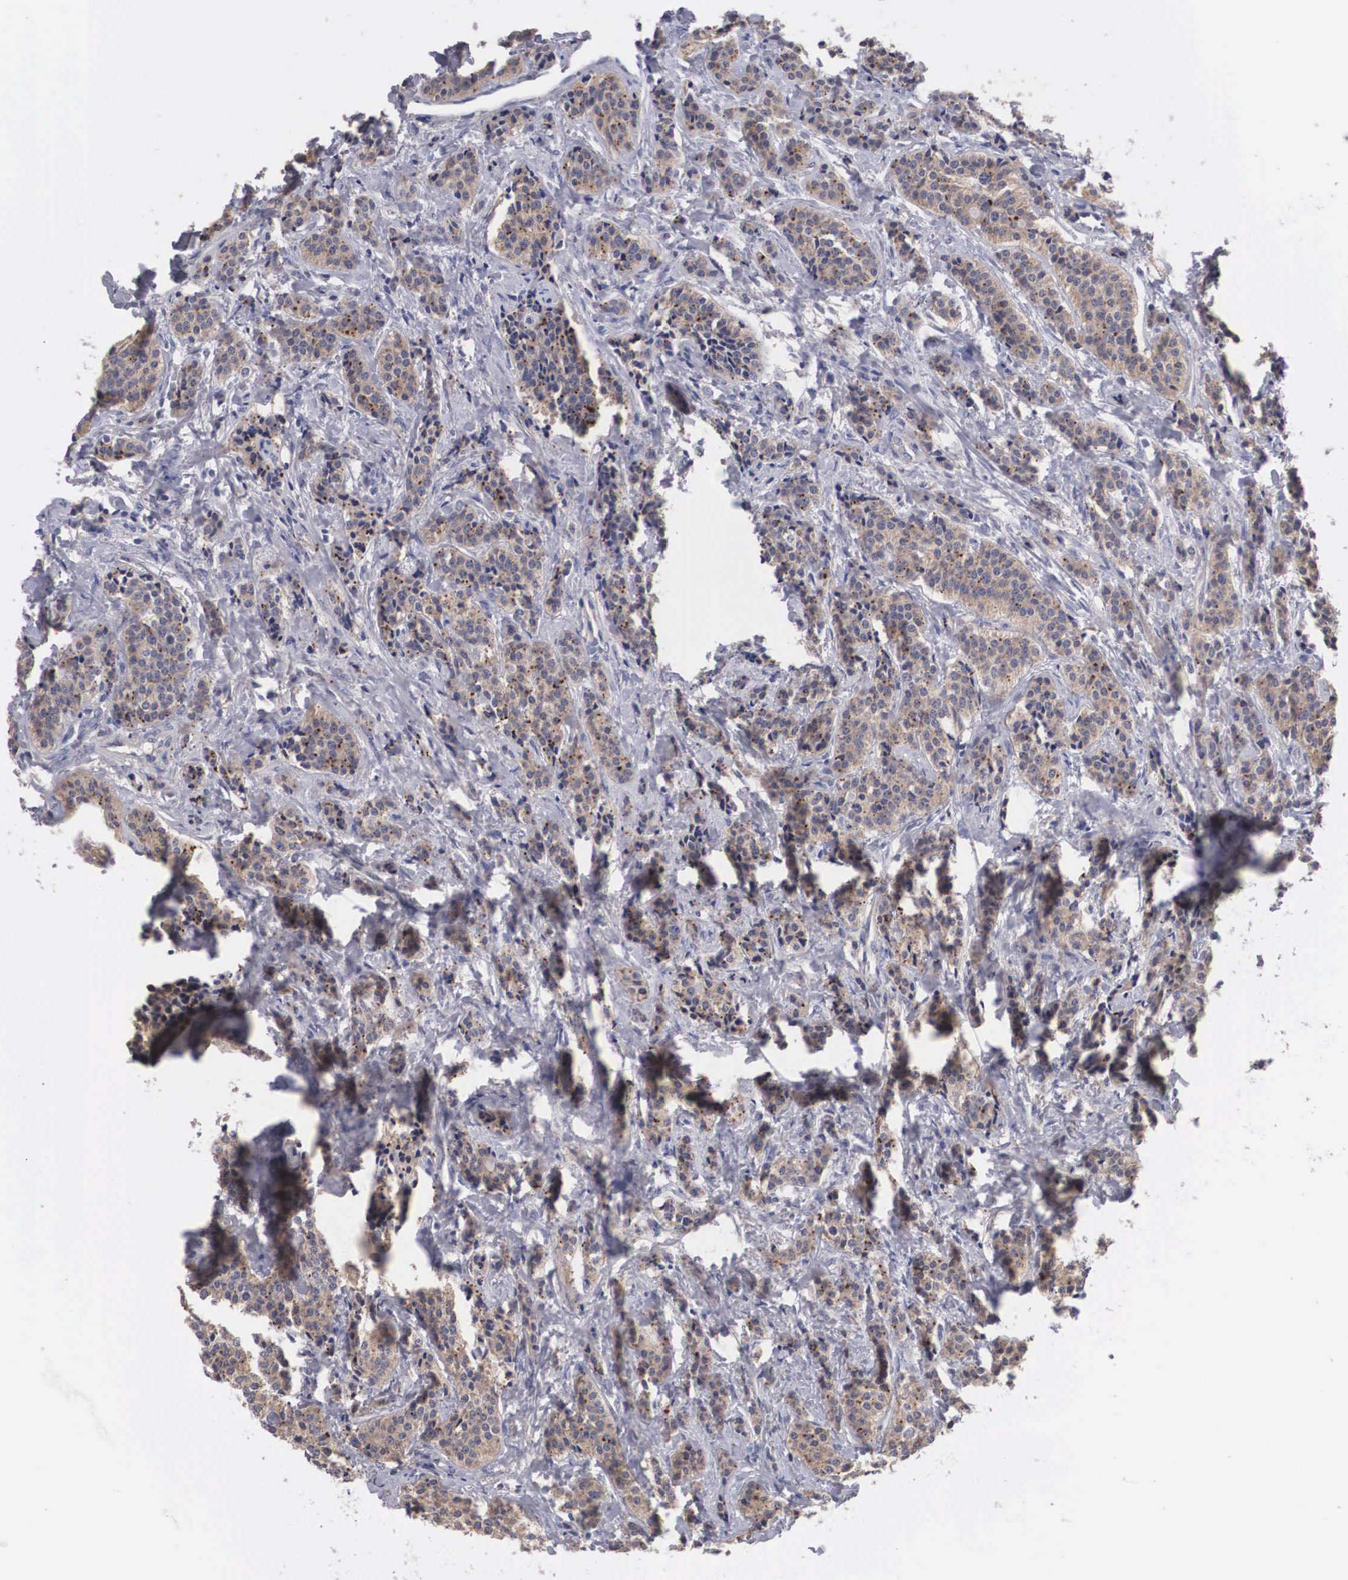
{"staining": {"intensity": "weak", "quantity": "25%-75%", "location": "cytoplasmic/membranous"}, "tissue": "carcinoid", "cell_type": "Tumor cells", "image_type": "cancer", "snomed": [{"axis": "morphology", "description": "Carcinoid, malignant, NOS"}, {"axis": "topography", "description": "Small intestine"}], "caption": "Carcinoid stained with DAB (3,3'-diaminobenzidine) immunohistochemistry shows low levels of weak cytoplasmic/membranous positivity in about 25%-75% of tumor cells.", "gene": "ABHD4", "patient": {"sex": "male", "age": 63}}